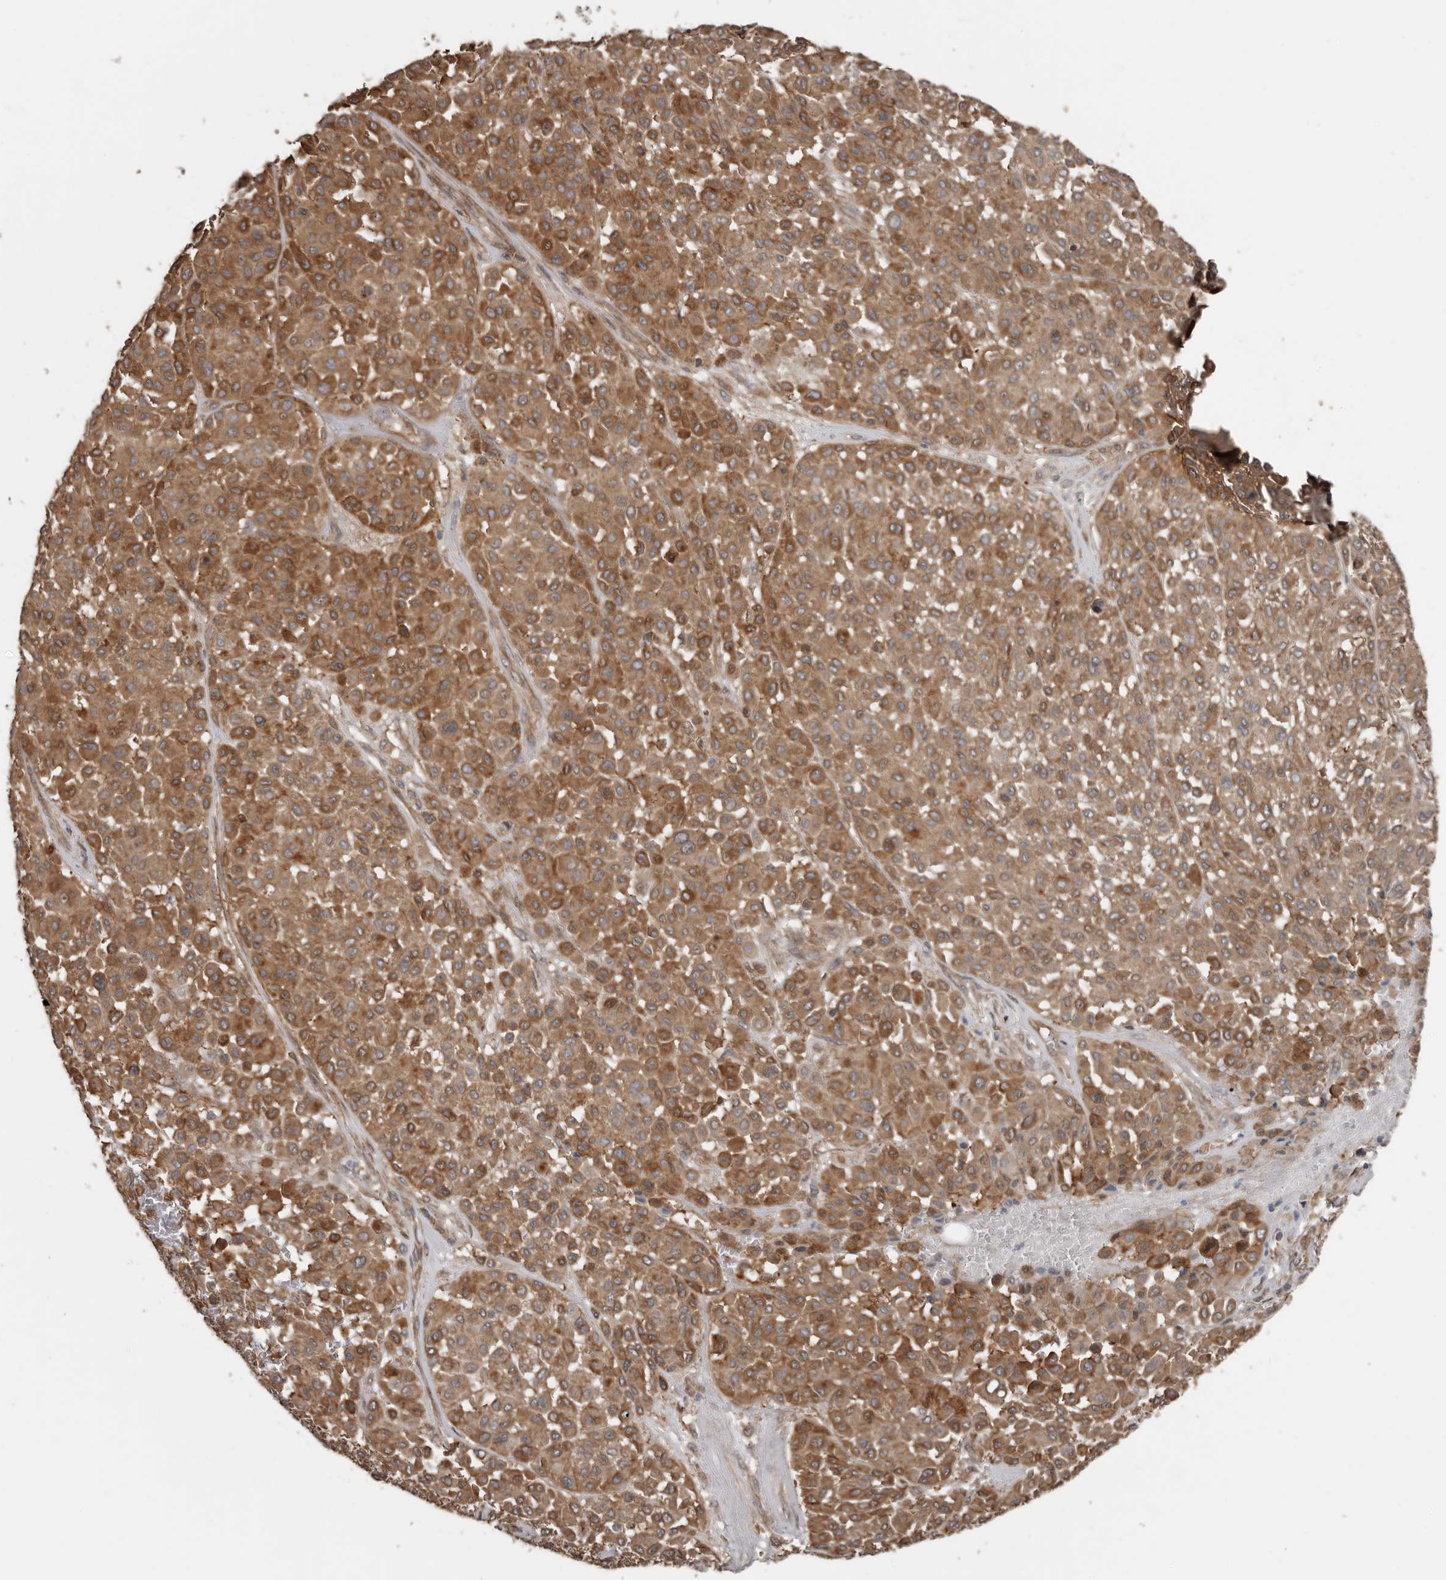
{"staining": {"intensity": "moderate", "quantity": ">75%", "location": "cytoplasmic/membranous"}, "tissue": "melanoma", "cell_type": "Tumor cells", "image_type": "cancer", "snomed": [{"axis": "morphology", "description": "Malignant melanoma, Metastatic site"}, {"axis": "topography", "description": "Soft tissue"}], "caption": "This is an image of immunohistochemistry staining of melanoma, which shows moderate staining in the cytoplasmic/membranous of tumor cells.", "gene": "EXOC3L1", "patient": {"sex": "male", "age": 41}}